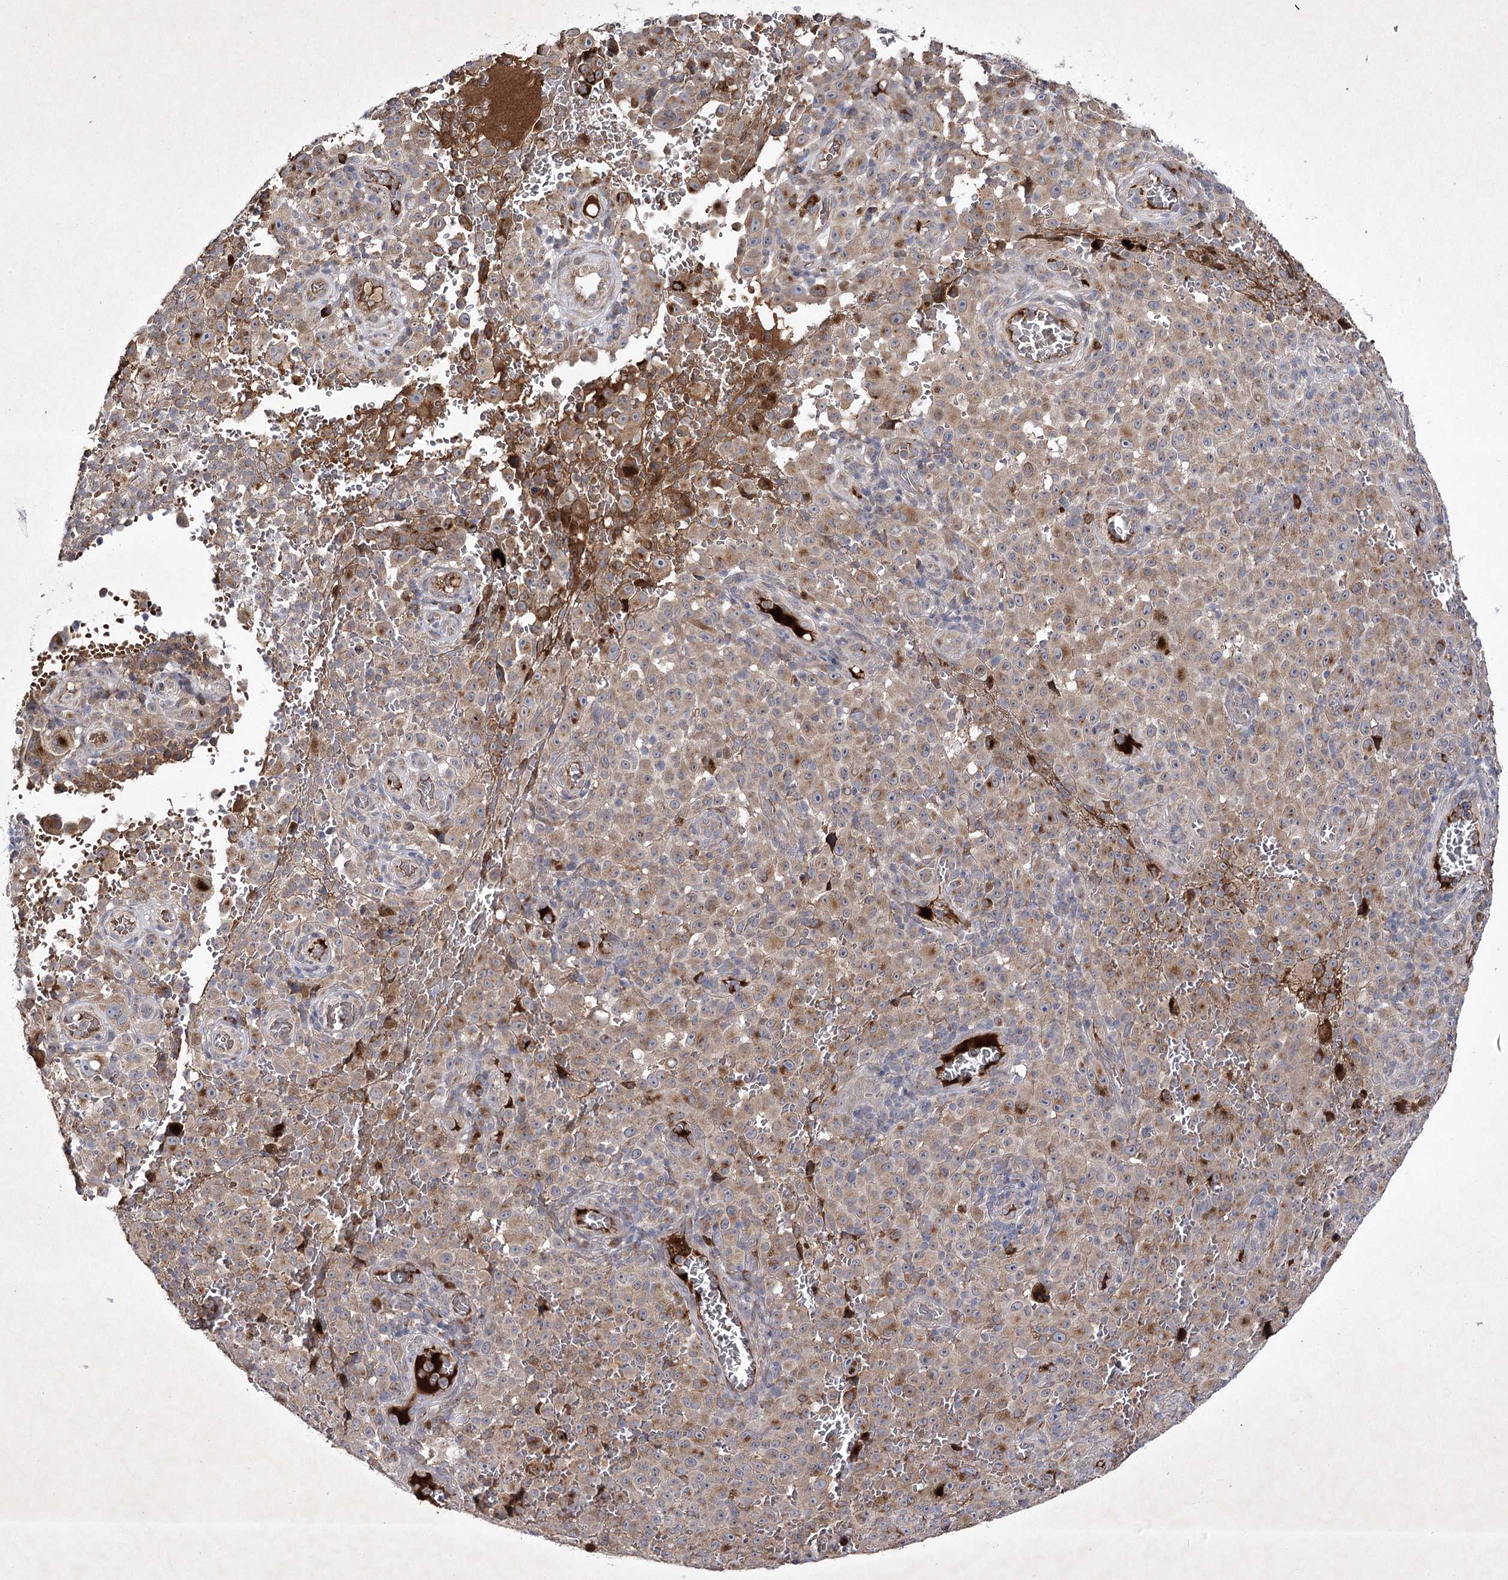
{"staining": {"intensity": "moderate", "quantity": ">75%", "location": "cytoplasmic/membranous"}, "tissue": "melanoma", "cell_type": "Tumor cells", "image_type": "cancer", "snomed": [{"axis": "morphology", "description": "Malignant melanoma, NOS"}, {"axis": "topography", "description": "Skin"}], "caption": "This image demonstrates malignant melanoma stained with immunohistochemistry (IHC) to label a protein in brown. The cytoplasmic/membranous of tumor cells show moderate positivity for the protein. Nuclei are counter-stained blue.", "gene": "ALG9", "patient": {"sex": "female", "age": 82}}